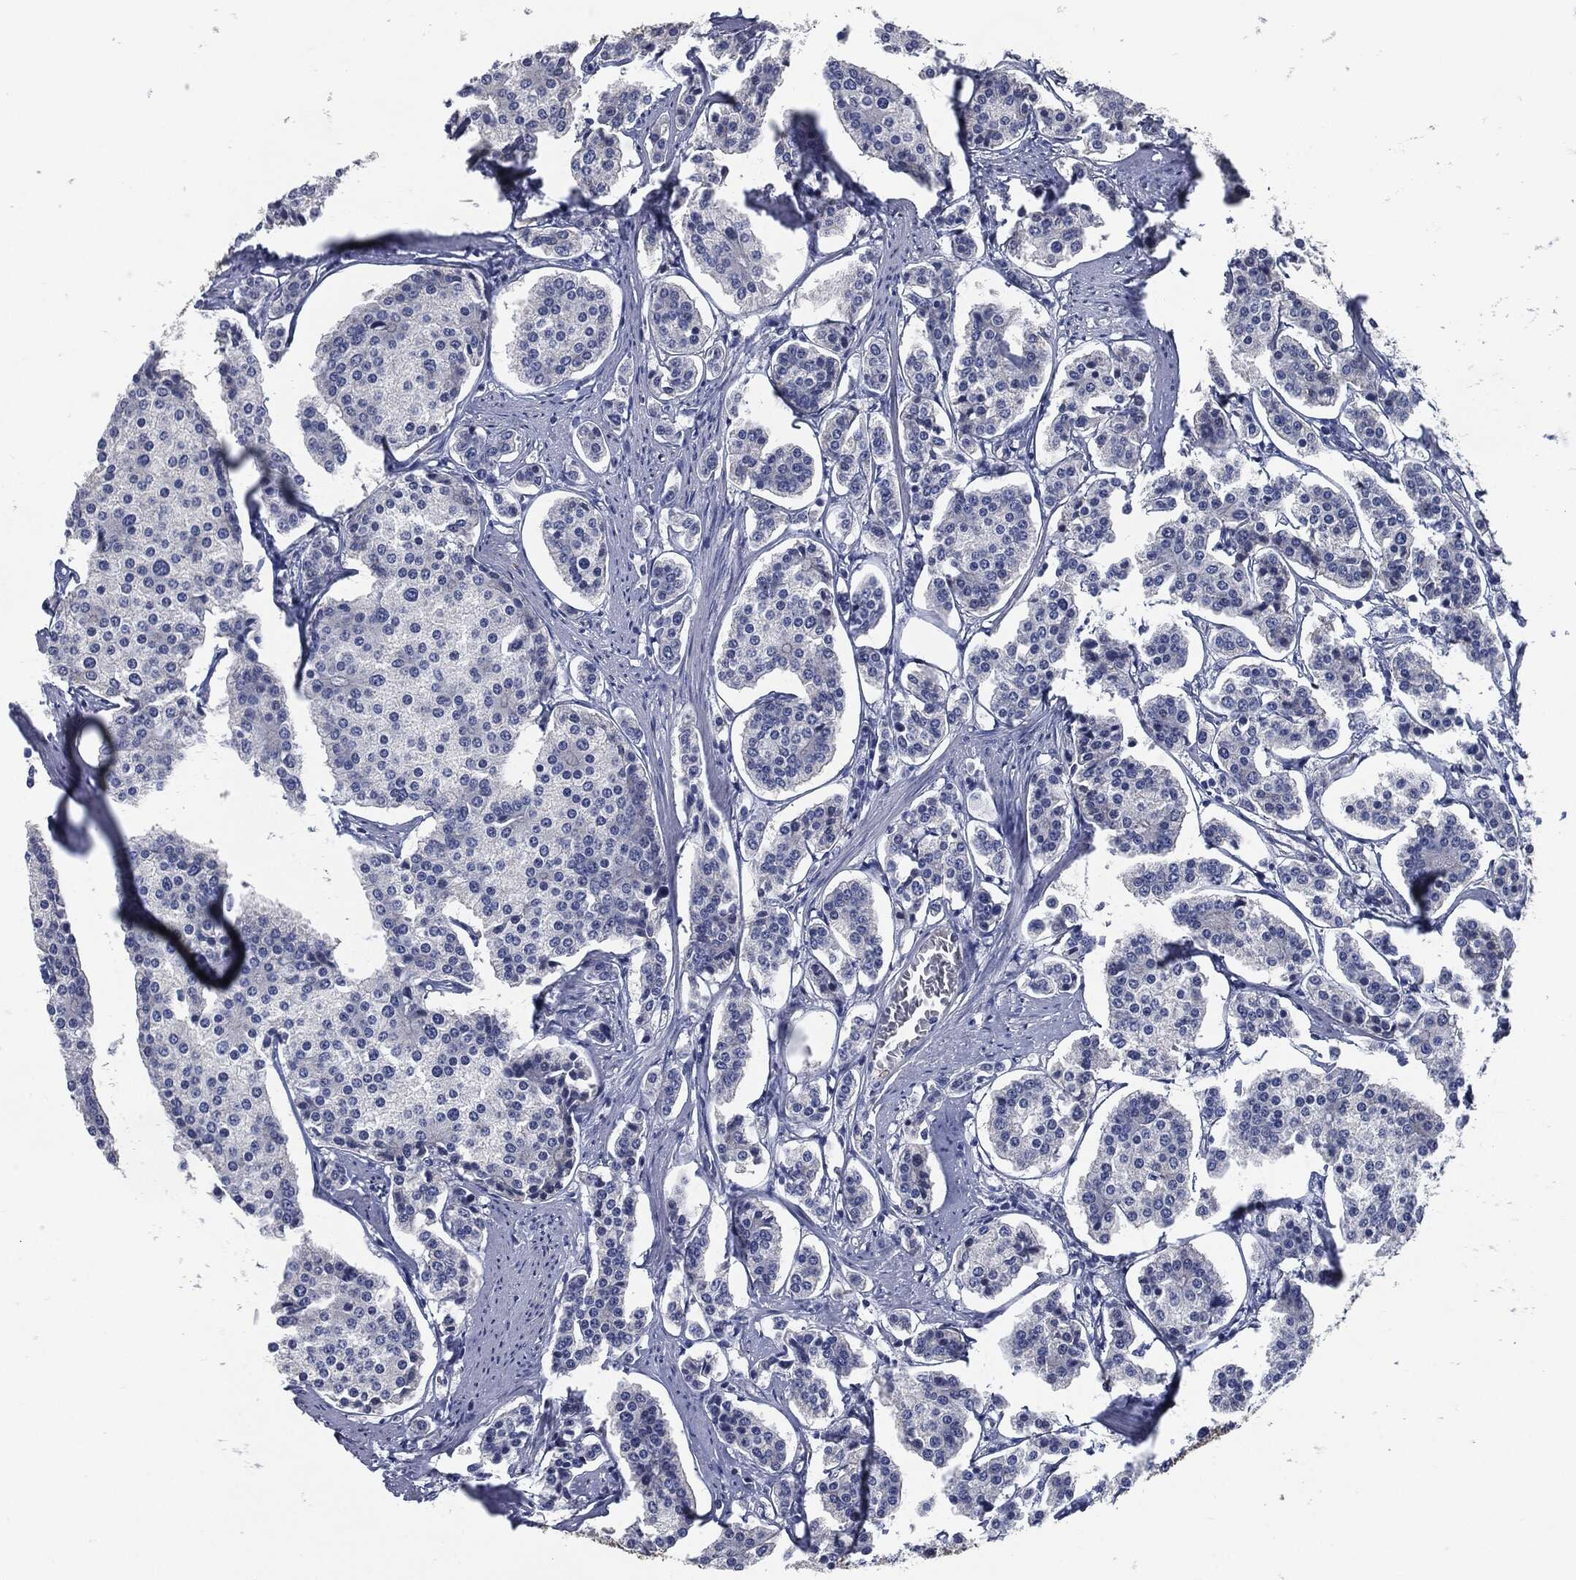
{"staining": {"intensity": "negative", "quantity": "none", "location": "none"}, "tissue": "carcinoid", "cell_type": "Tumor cells", "image_type": "cancer", "snomed": [{"axis": "morphology", "description": "Carcinoid, malignant, NOS"}, {"axis": "topography", "description": "Small intestine"}], "caption": "Human carcinoid stained for a protein using IHC shows no expression in tumor cells.", "gene": "CD27", "patient": {"sex": "female", "age": 65}}